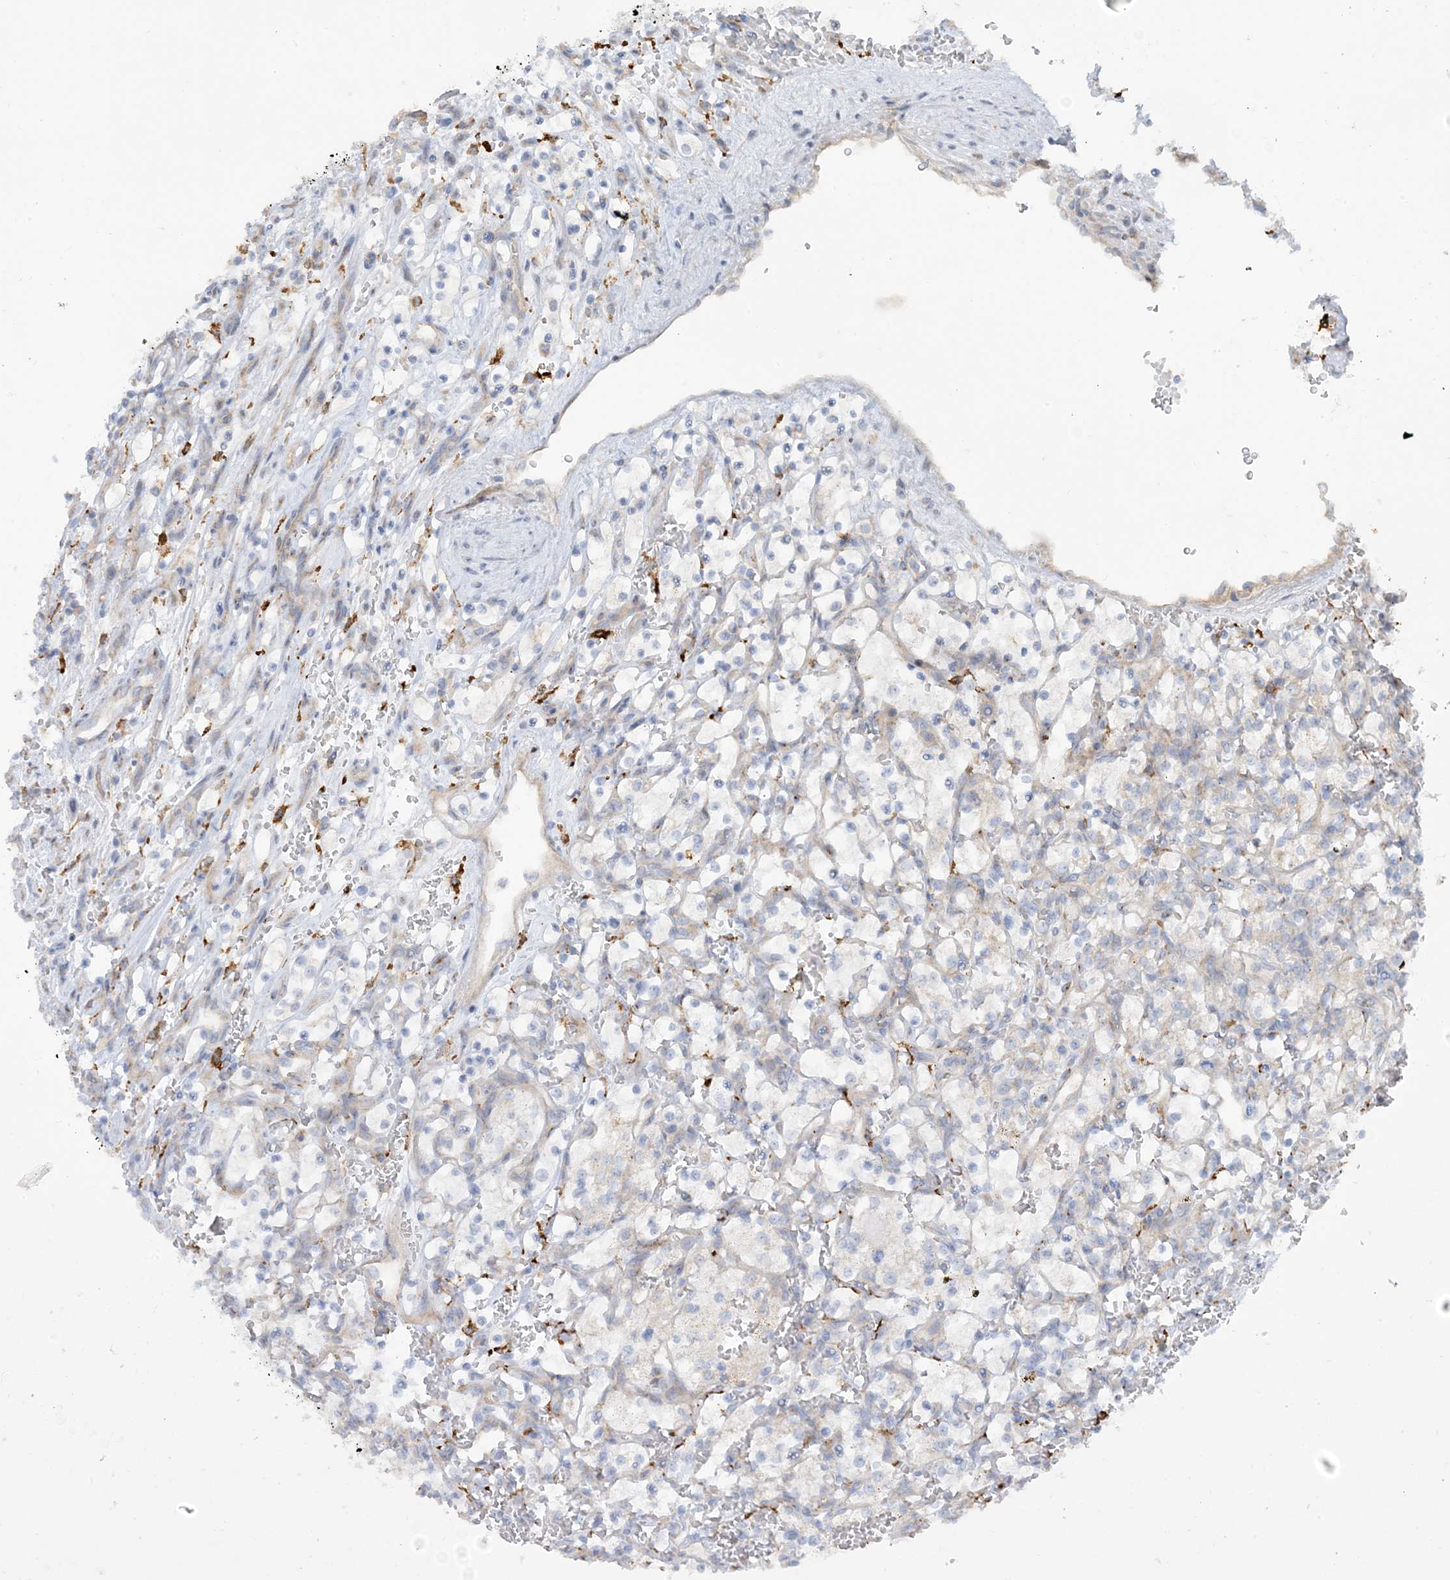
{"staining": {"intensity": "negative", "quantity": "none", "location": "none"}, "tissue": "renal cancer", "cell_type": "Tumor cells", "image_type": "cancer", "snomed": [{"axis": "morphology", "description": "Adenocarcinoma, NOS"}, {"axis": "topography", "description": "Kidney"}], "caption": "Immunohistochemical staining of human renal adenocarcinoma reveals no significant staining in tumor cells. (DAB (3,3'-diaminobenzidine) immunohistochemistry with hematoxylin counter stain).", "gene": "PEAR1", "patient": {"sex": "female", "age": 69}}